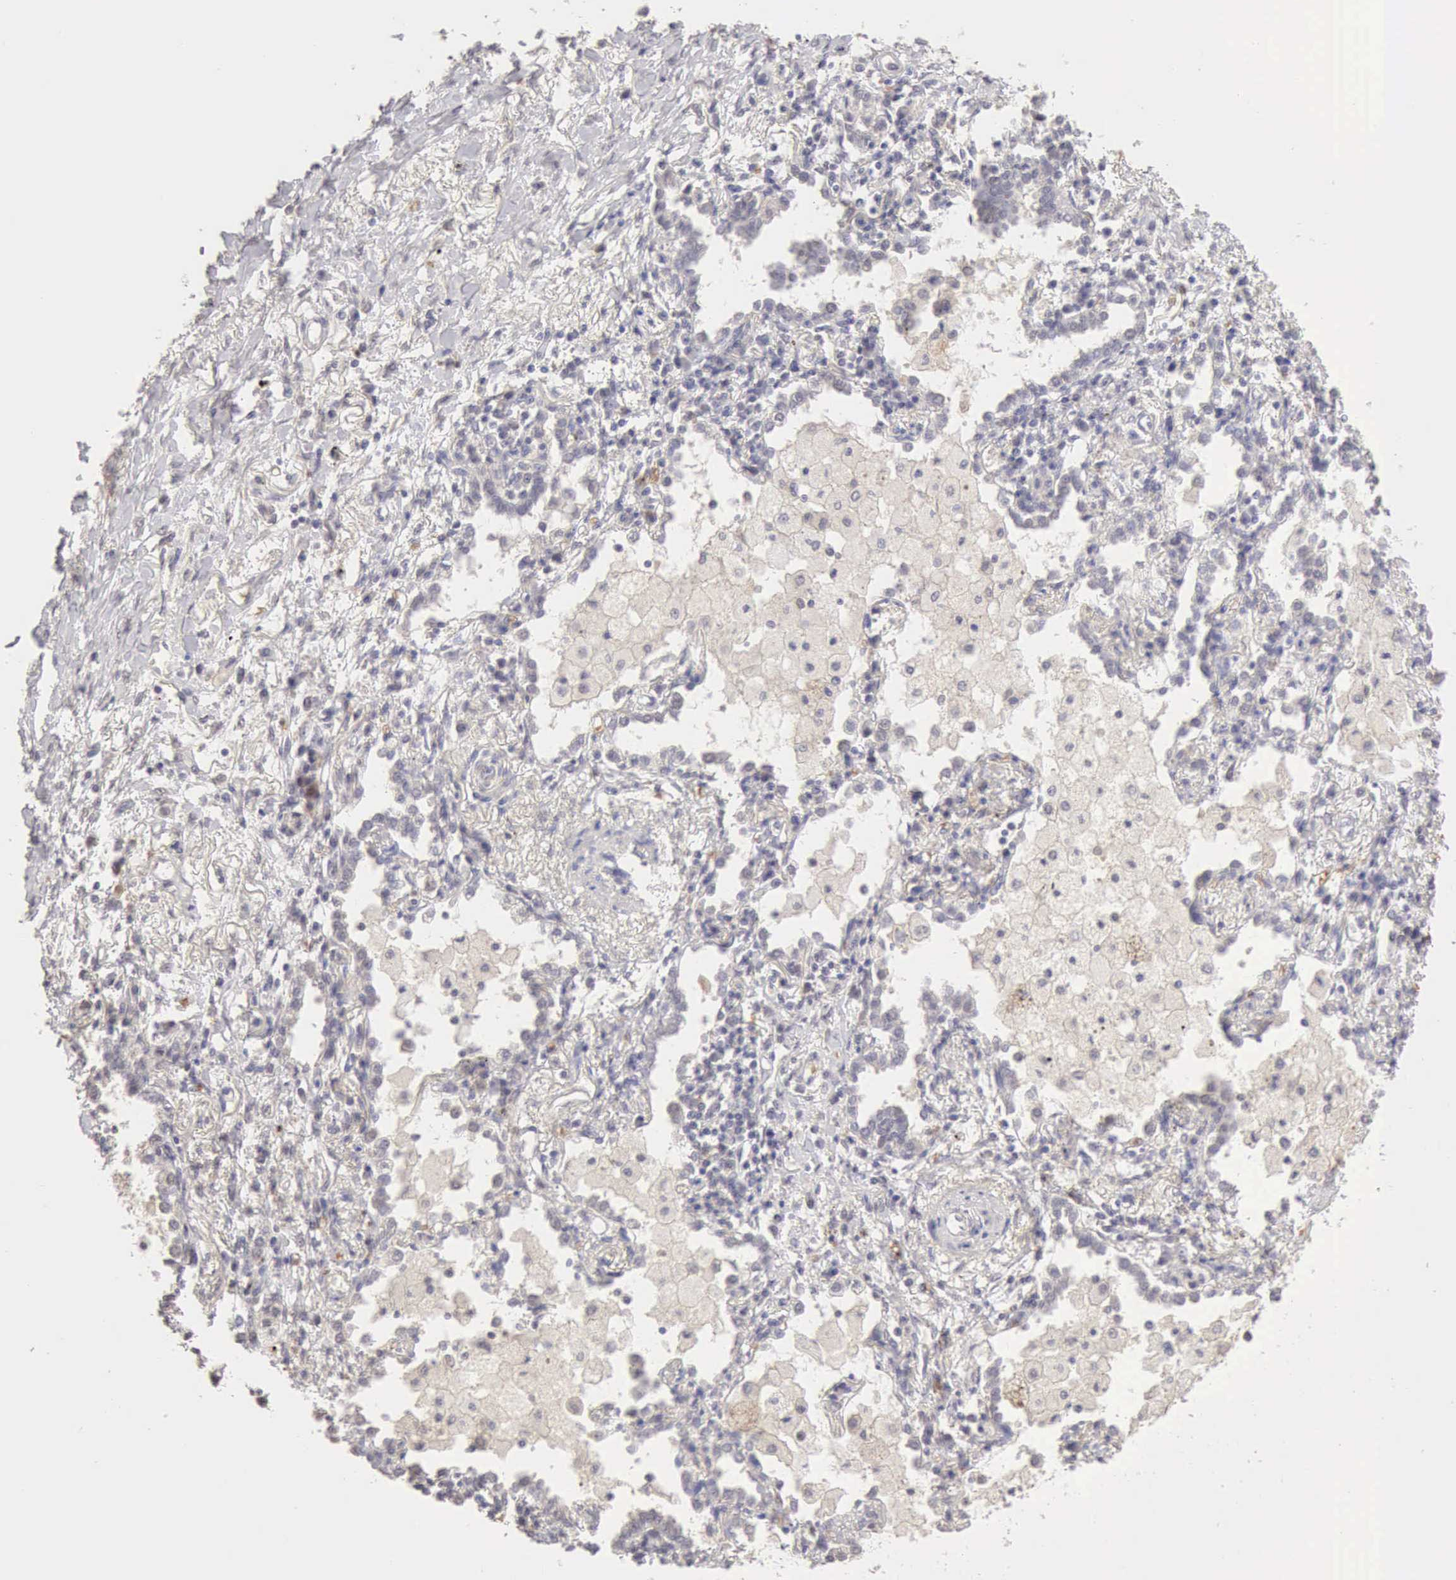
{"staining": {"intensity": "negative", "quantity": "none", "location": "none"}, "tissue": "lung cancer", "cell_type": "Tumor cells", "image_type": "cancer", "snomed": [{"axis": "morphology", "description": "Adenocarcinoma, NOS"}, {"axis": "topography", "description": "Lung"}], "caption": "Micrograph shows no protein expression in tumor cells of adenocarcinoma (lung) tissue. (Brightfield microscopy of DAB (3,3'-diaminobenzidine) IHC at high magnification).", "gene": "CFI", "patient": {"sex": "male", "age": 60}}